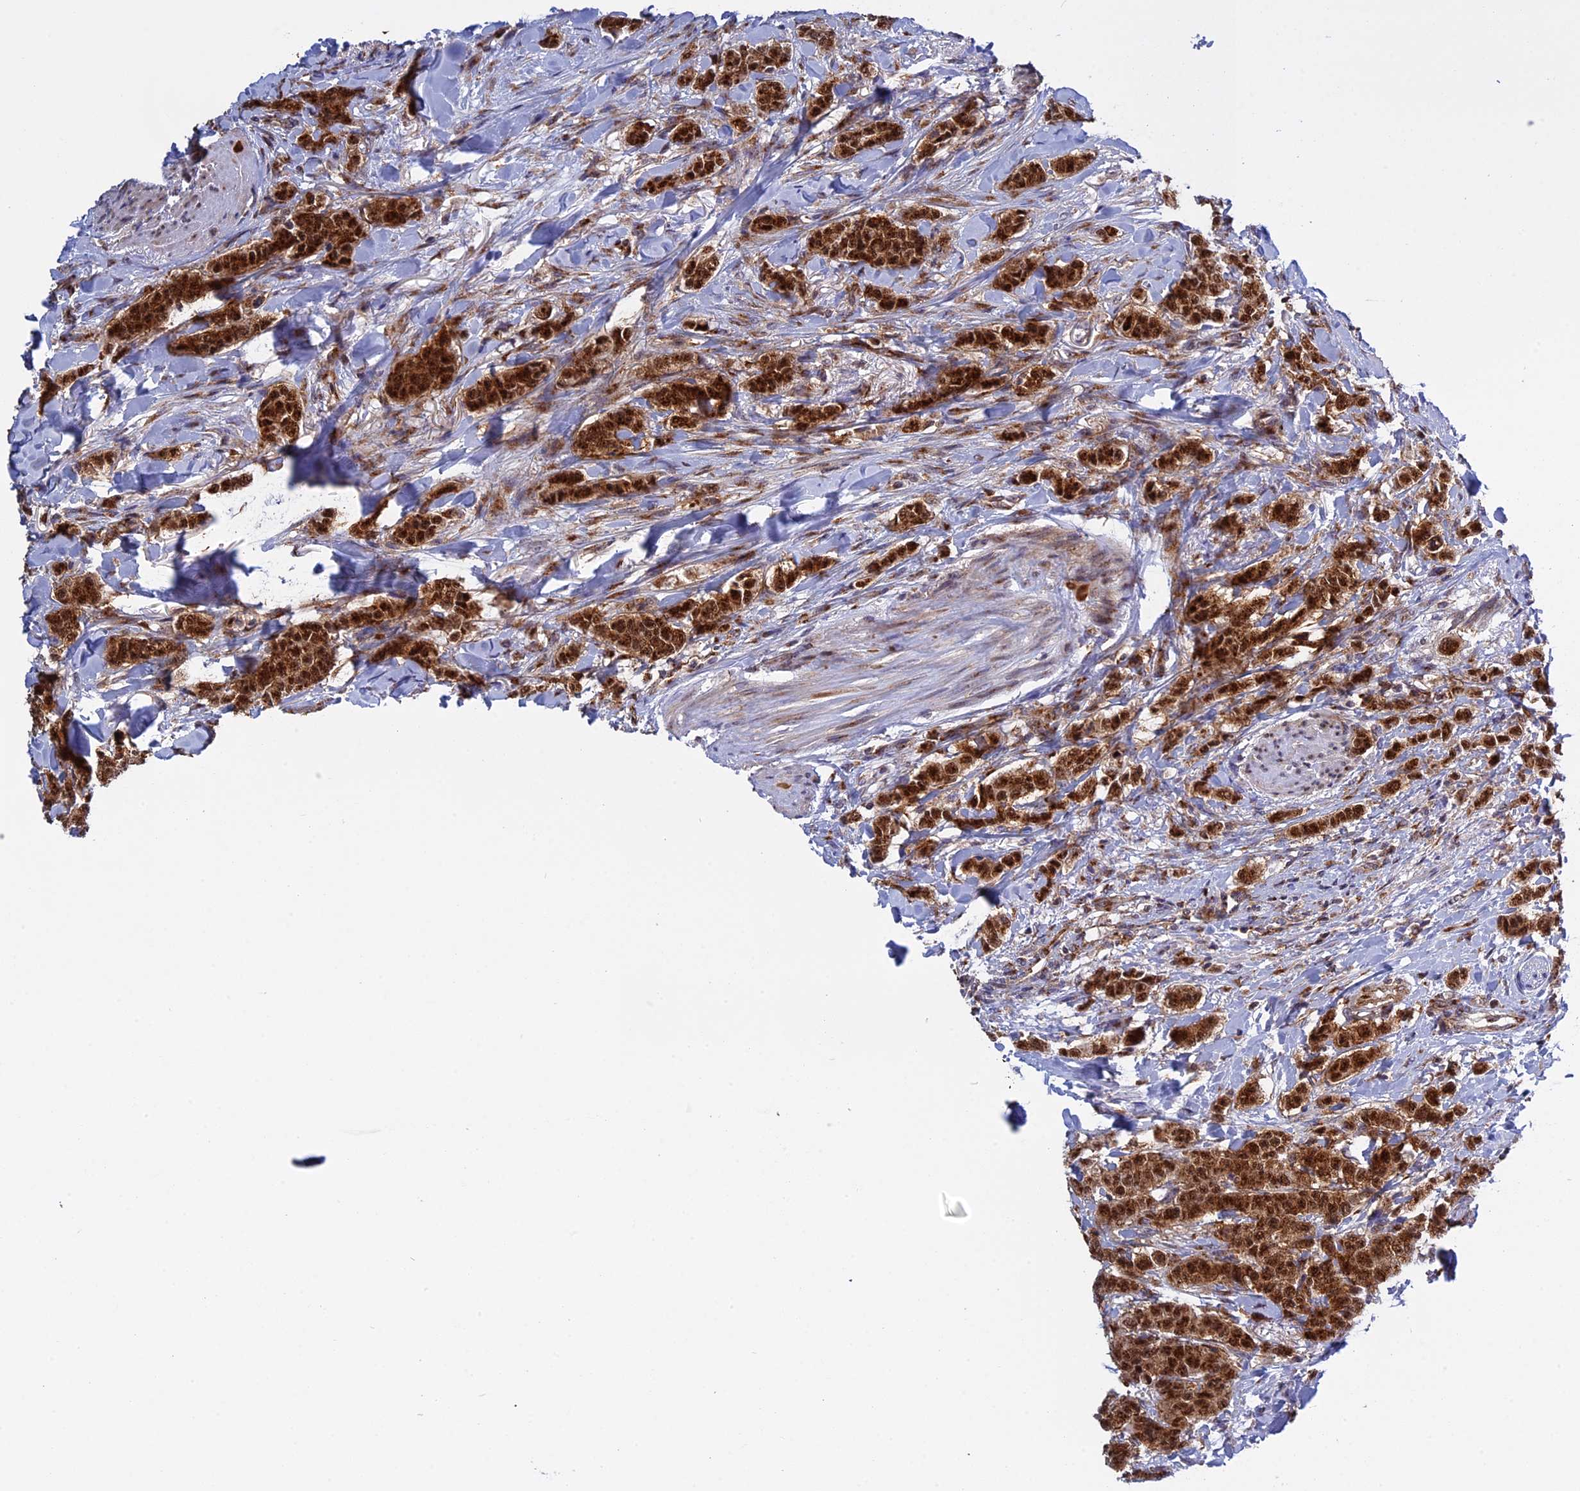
{"staining": {"intensity": "strong", "quantity": ">75%", "location": "cytoplasmic/membranous,nuclear"}, "tissue": "breast cancer", "cell_type": "Tumor cells", "image_type": "cancer", "snomed": [{"axis": "morphology", "description": "Duct carcinoma"}, {"axis": "topography", "description": "Breast"}], "caption": "IHC micrograph of human breast cancer stained for a protein (brown), which reveals high levels of strong cytoplasmic/membranous and nuclear expression in approximately >75% of tumor cells.", "gene": "CLINT1", "patient": {"sex": "female", "age": 40}}